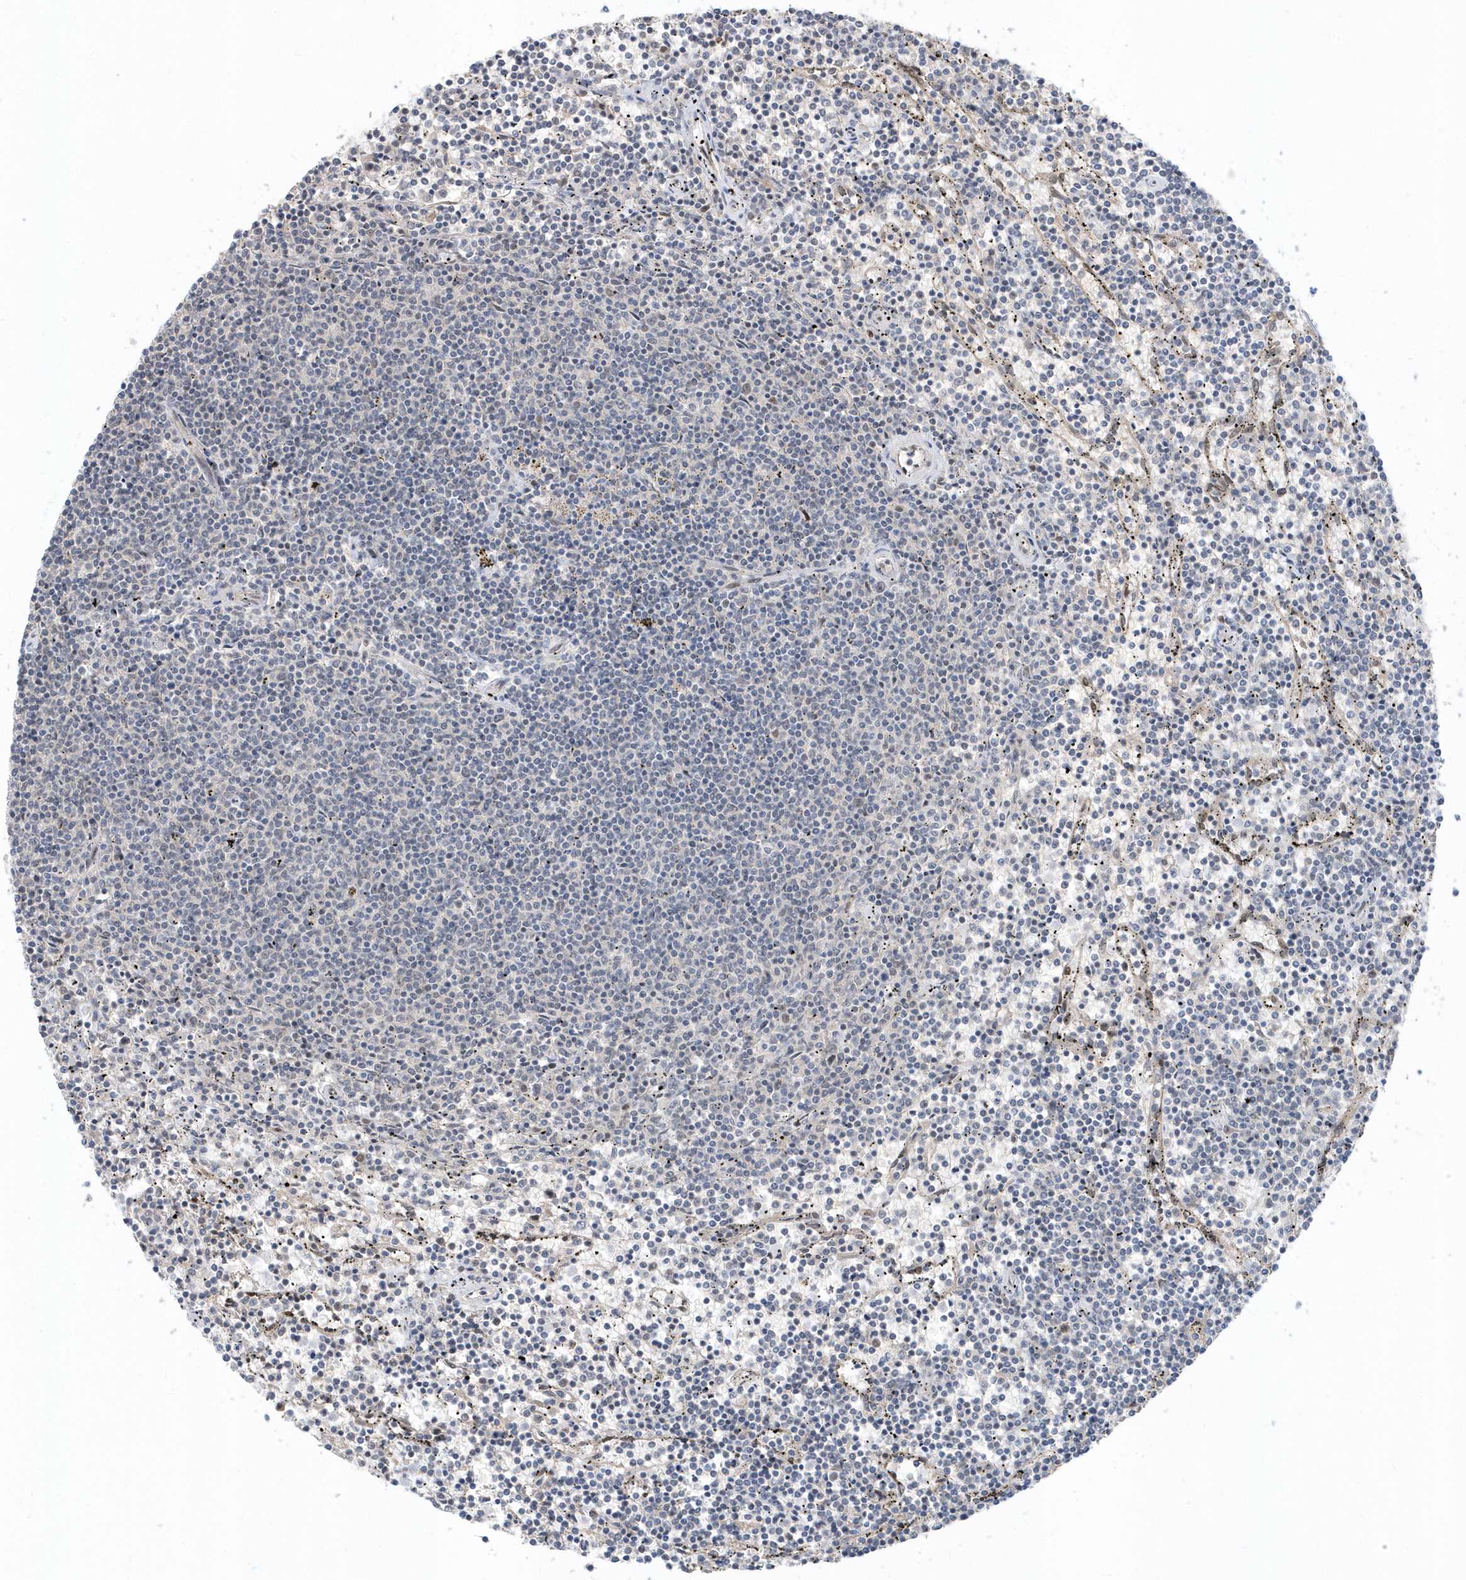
{"staining": {"intensity": "negative", "quantity": "none", "location": "none"}, "tissue": "lymphoma", "cell_type": "Tumor cells", "image_type": "cancer", "snomed": [{"axis": "morphology", "description": "Malignant lymphoma, non-Hodgkin's type, Low grade"}, {"axis": "topography", "description": "Spleen"}], "caption": "Immunohistochemistry of lymphoma demonstrates no staining in tumor cells.", "gene": "USP53", "patient": {"sex": "female", "age": 50}}